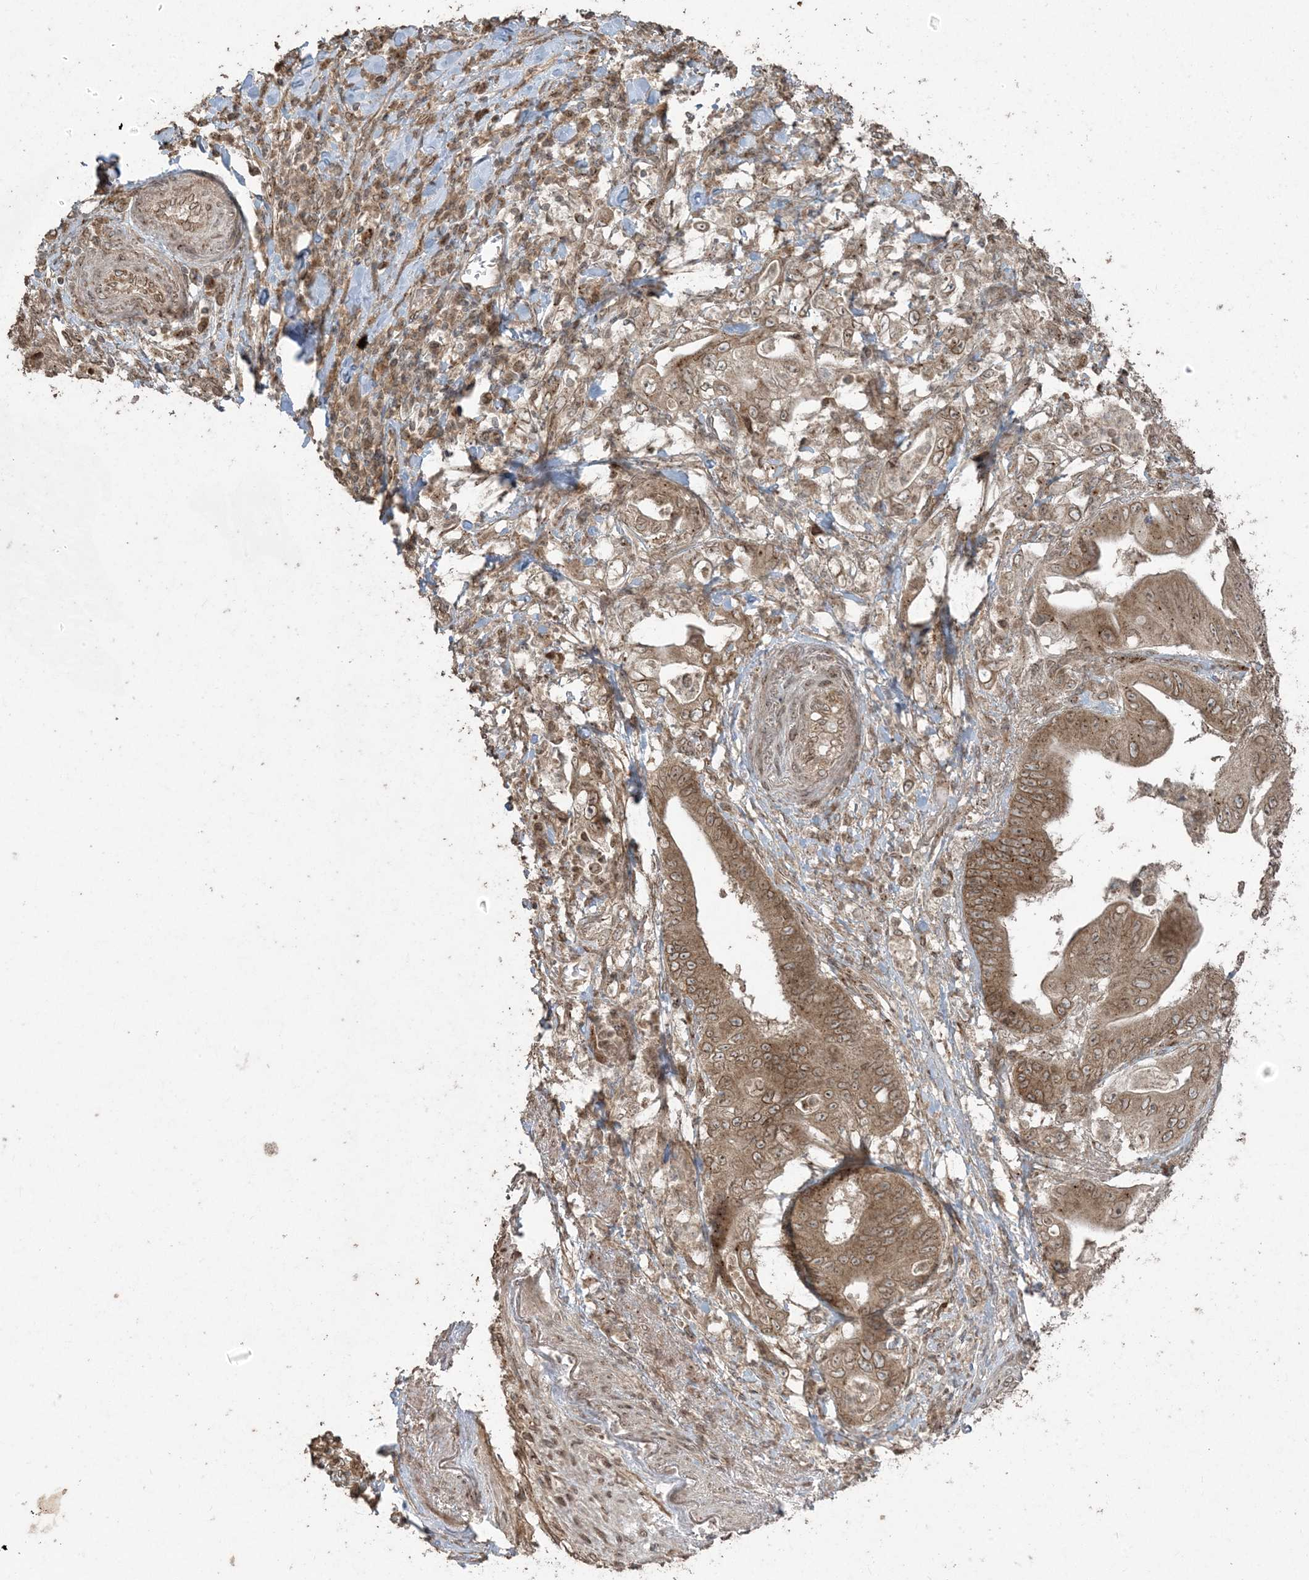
{"staining": {"intensity": "moderate", "quantity": ">75%", "location": "cytoplasmic/membranous,nuclear"}, "tissue": "stomach cancer", "cell_type": "Tumor cells", "image_type": "cancer", "snomed": [{"axis": "morphology", "description": "Adenocarcinoma, NOS"}, {"axis": "topography", "description": "Stomach"}], "caption": "There is medium levels of moderate cytoplasmic/membranous and nuclear expression in tumor cells of adenocarcinoma (stomach), as demonstrated by immunohistochemical staining (brown color).", "gene": "DDX19B", "patient": {"sex": "female", "age": 73}}